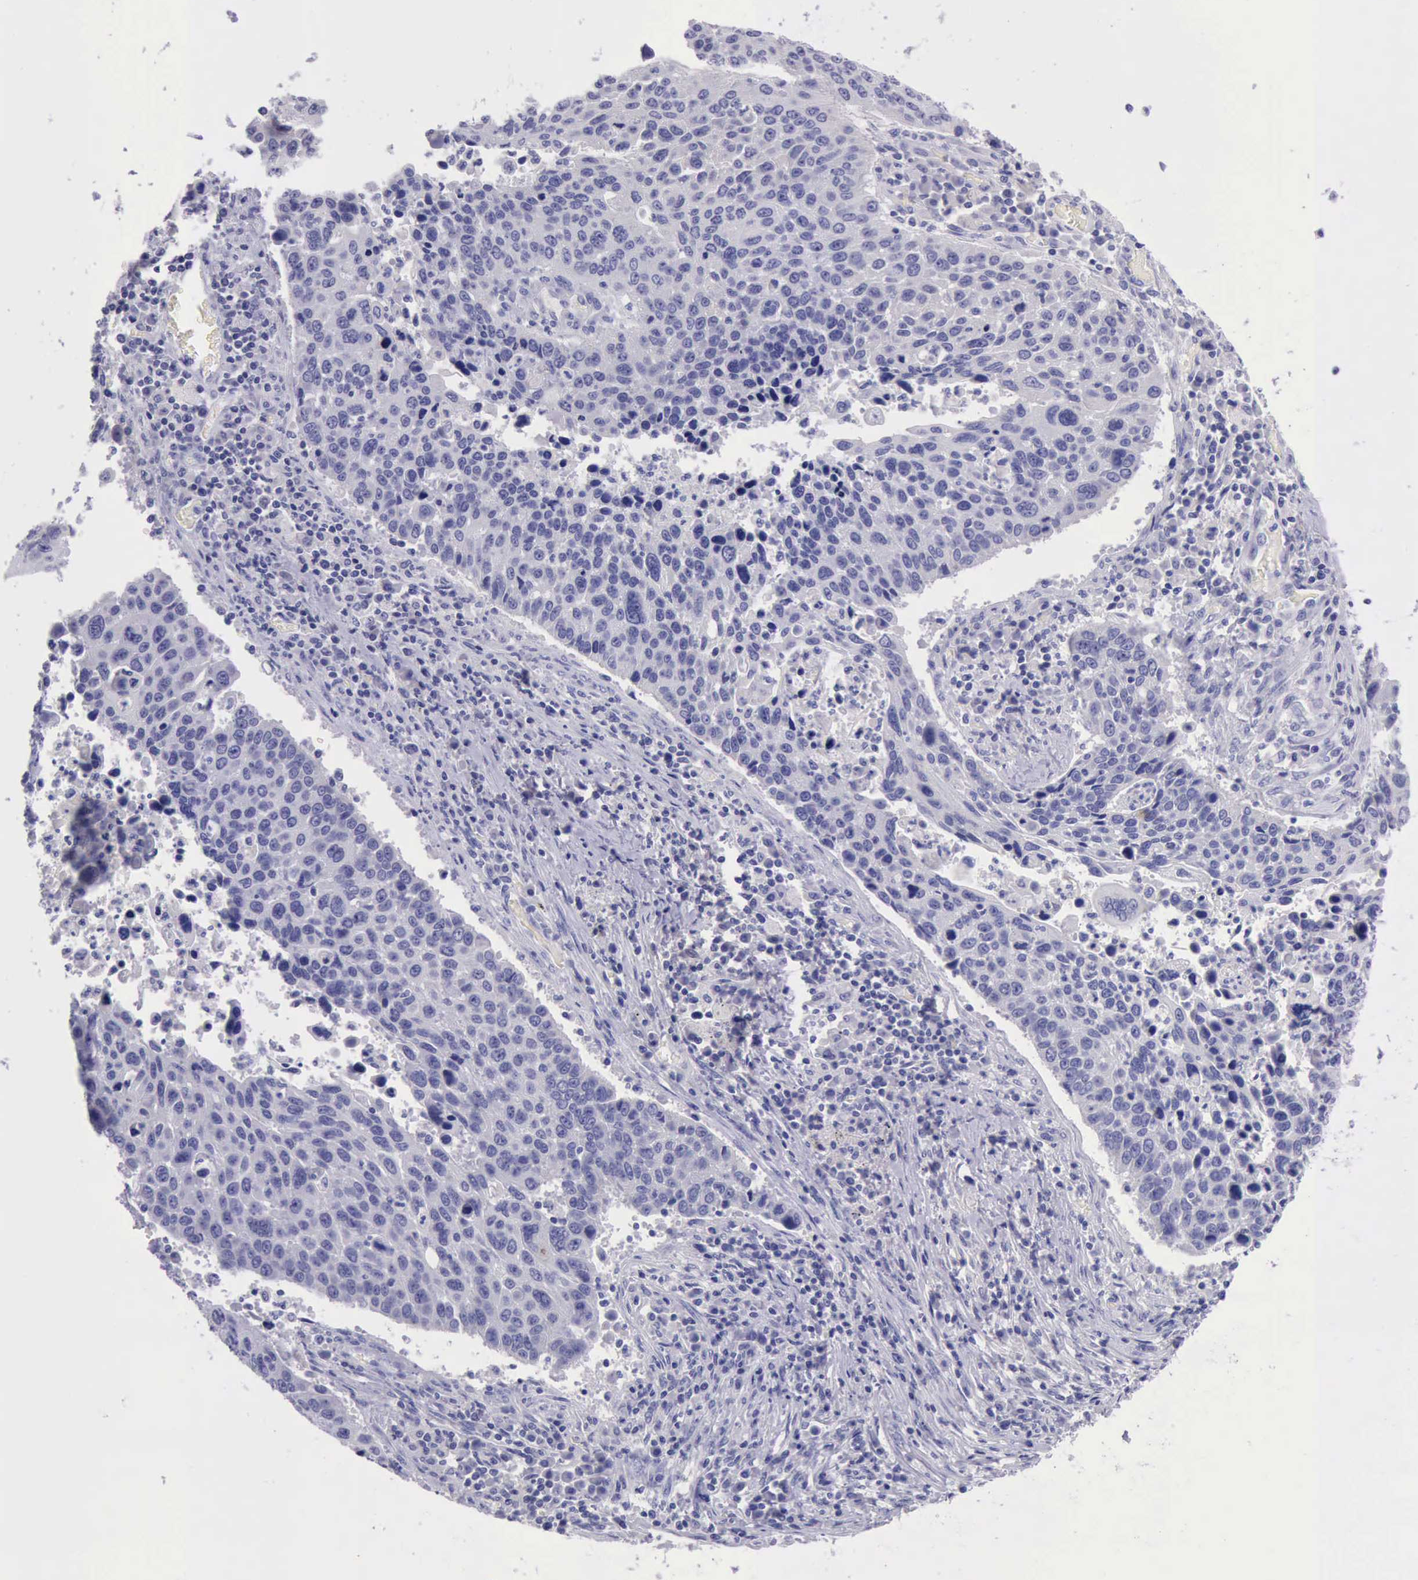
{"staining": {"intensity": "negative", "quantity": "none", "location": "none"}, "tissue": "lung cancer", "cell_type": "Tumor cells", "image_type": "cancer", "snomed": [{"axis": "morphology", "description": "Squamous cell carcinoma, NOS"}, {"axis": "topography", "description": "Lung"}], "caption": "Protein analysis of lung cancer demonstrates no significant expression in tumor cells.", "gene": "LRFN5", "patient": {"sex": "male", "age": 68}}